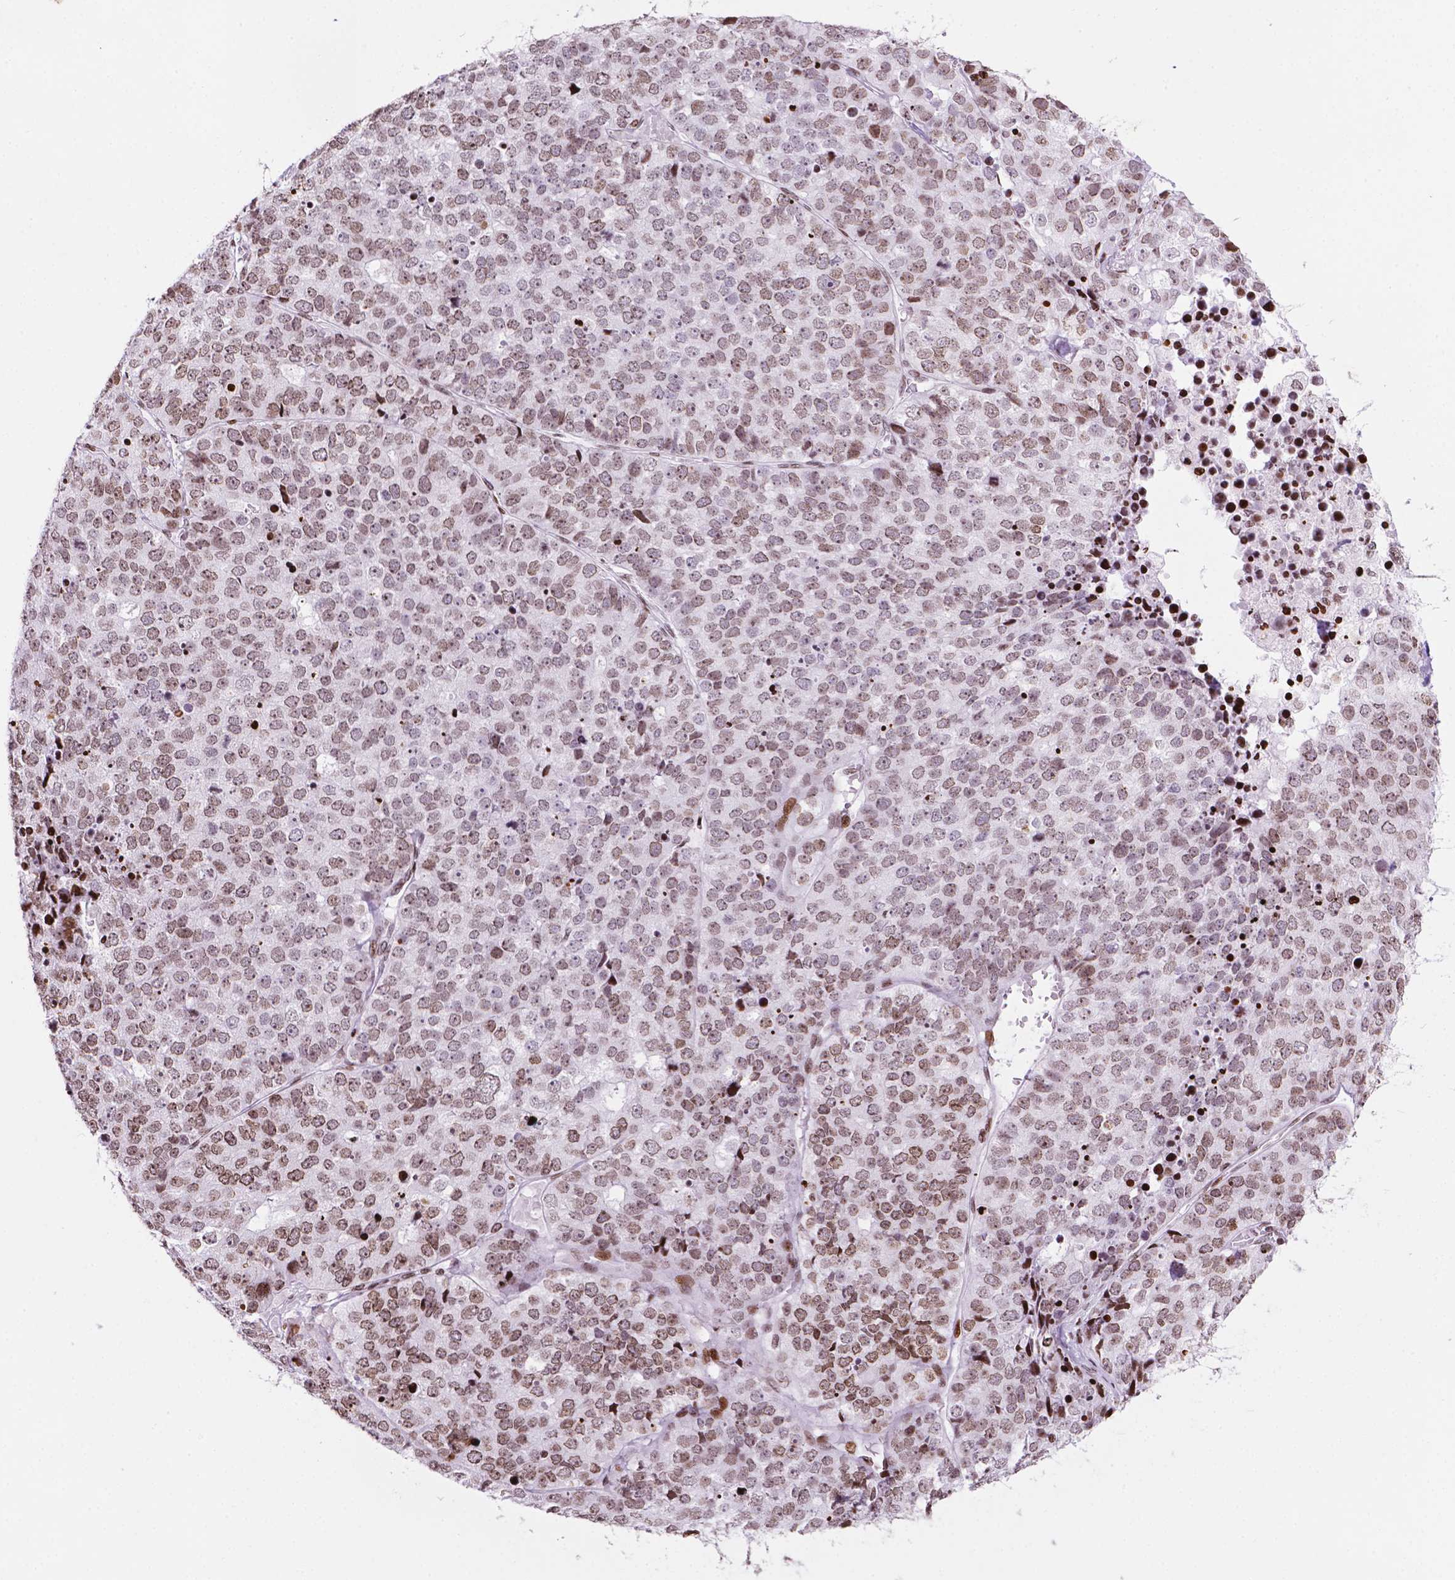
{"staining": {"intensity": "moderate", "quantity": ">75%", "location": "nuclear"}, "tissue": "stomach cancer", "cell_type": "Tumor cells", "image_type": "cancer", "snomed": [{"axis": "morphology", "description": "Adenocarcinoma, NOS"}, {"axis": "topography", "description": "Stomach"}], "caption": "A brown stain shows moderate nuclear expression of a protein in human stomach cancer tumor cells. Using DAB (brown) and hematoxylin (blue) stains, captured at high magnification using brightfield microscopy.", "gene": "TMEM250", "patient": {"sex": "male", "age": 69}}